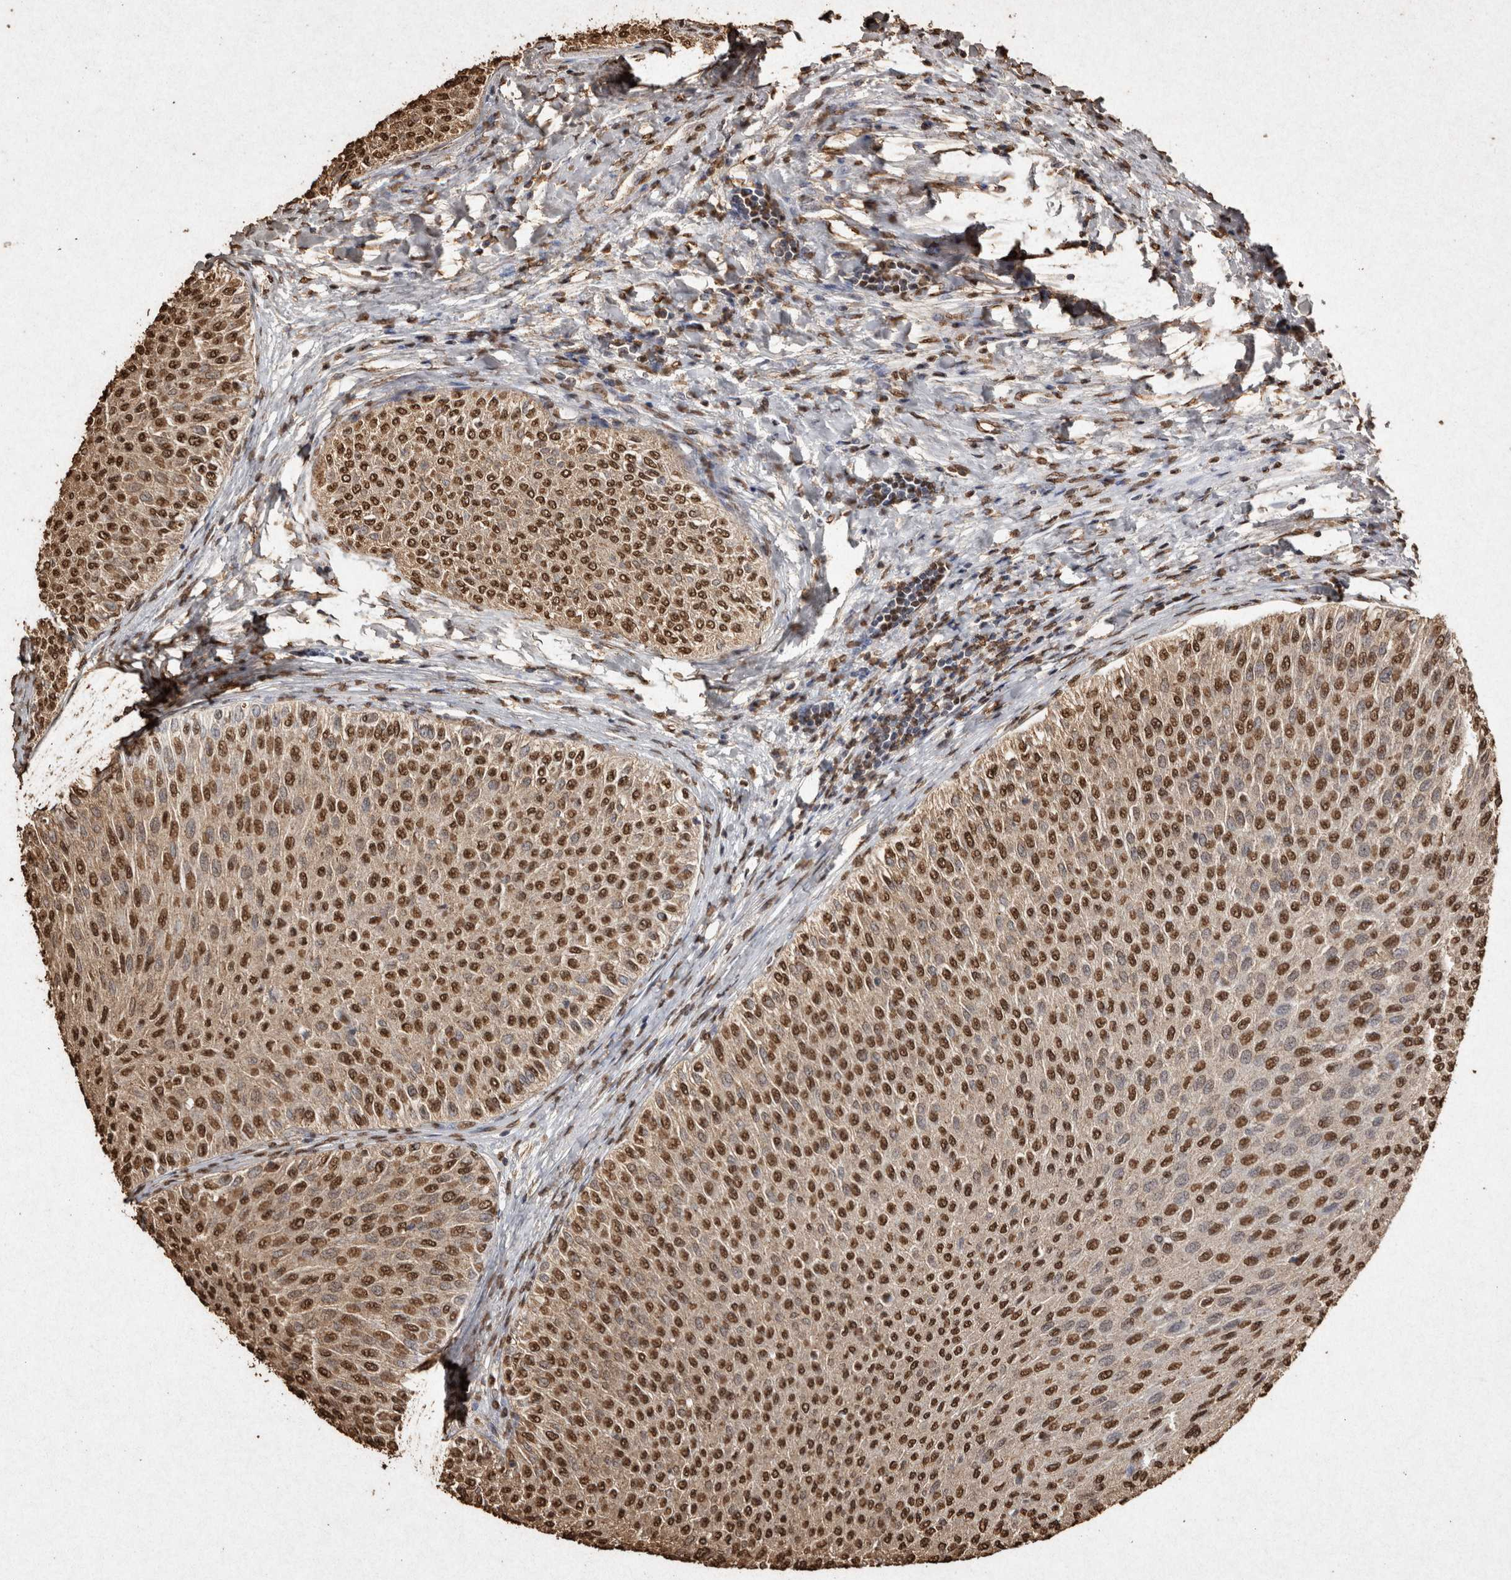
{"staining": {"intensity": "strong", "quantity": ">75%", "location": "nuclear"}, "tissue": "urothelial cancer", "cell_type": "Tumor cells", "image_type": "cancer", "snomed": [{"axis": "morphology", "description": "Urothelial carcinoma, Low grade"}, {"axis": "topography", "description": "Urinary bladder"}], "caption": "Protein staining of urothelial cancer tissue shows strong nuclear staining in about >75% of tumor cells. (brown staining indicates protein expression, while blue staining denotes nuclei).", "gene": "FSTL3", "patient": {"sex": "male", "age": 78}}